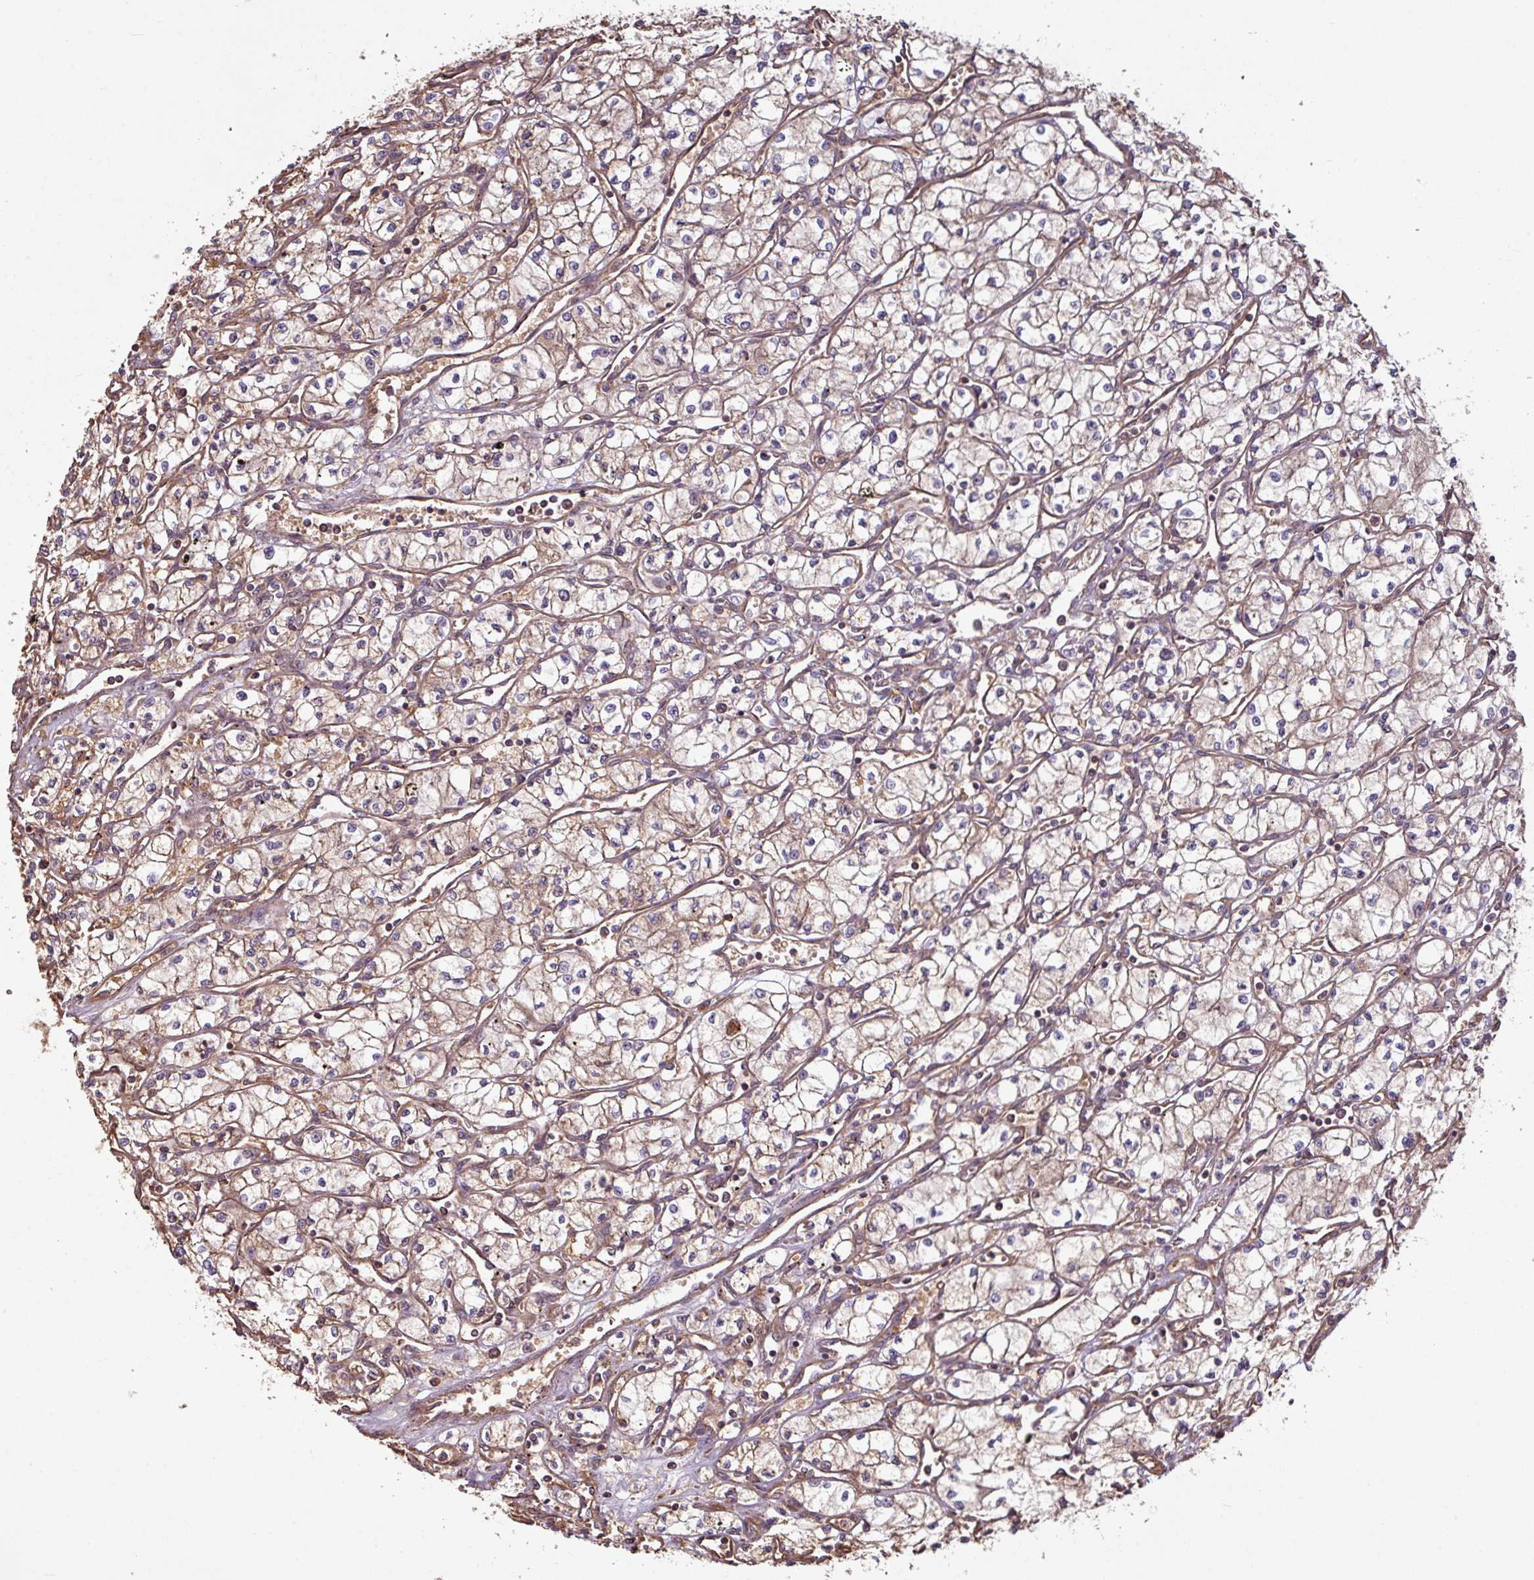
{"staining": {"intensity": "weak", "quantity": ">75%", "location": "cytoplasmic/membranous"}, "tissue": "renal cancer", "cell_type": "Tumor cells", "image_type": "cancer", "snomed": [{"axis": "morphology", "description": "Adenocarcinoma, NOS"}, {"axis": "topography", "description": "Kidney"}], "caption": "Immunohistochemistry of adenocarcinoma (renal) reveals low levels of weak cytoplasmic/membranous positivity in about >75% of tumor cells.", "gene": "NHSL2", "patient": {"sex": "male", "age": 59}}